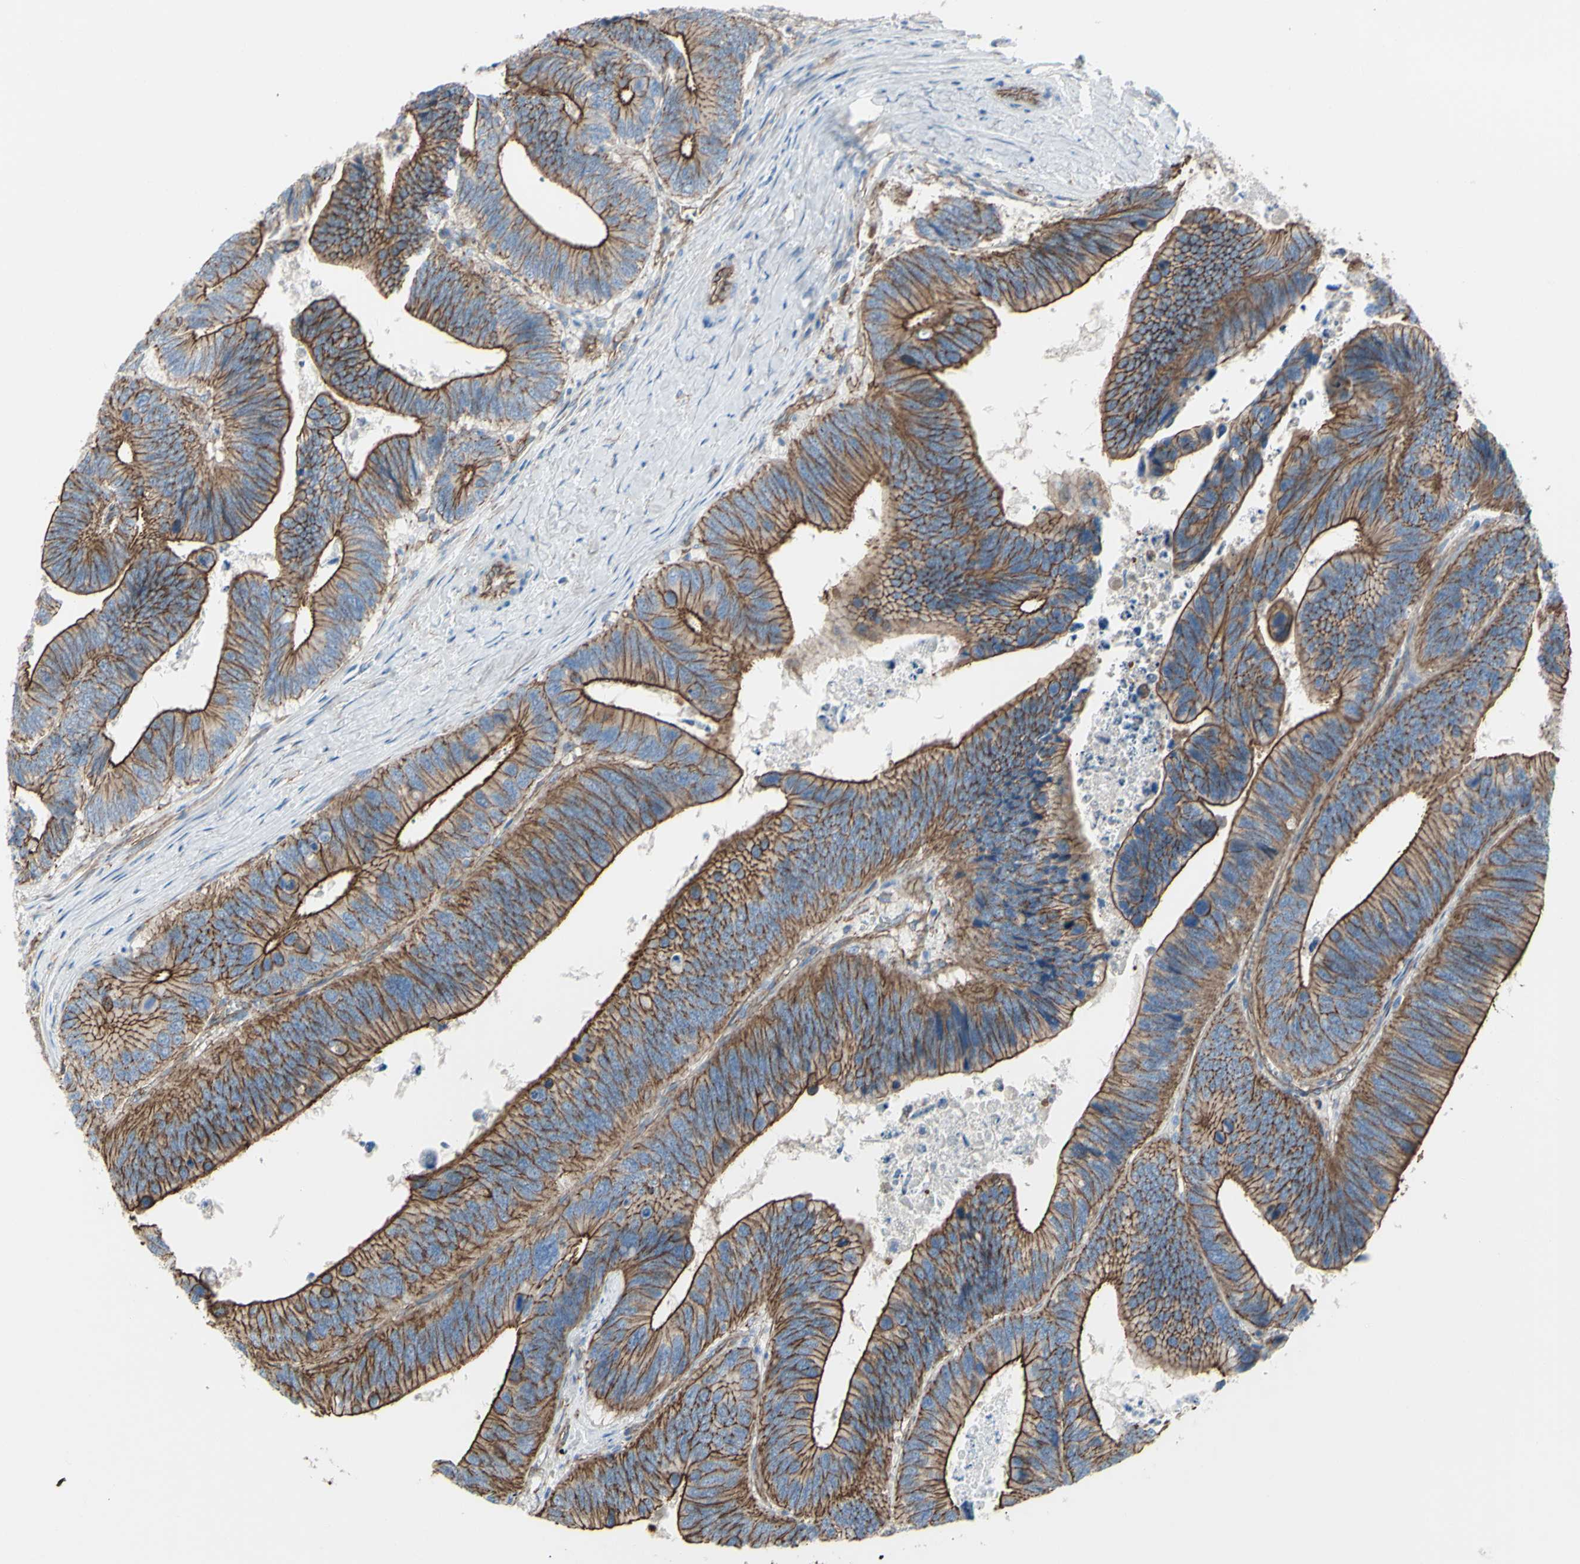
{"staining": {"intensity": "strong", "quantity": ">75%", "location": "cytoplasmic/membranous"}, "tissue": "colorectal cancer", "cell_type": "Tumor cells", "image_type": "cancer", "snomed": [{"axis": "morphology", "description": "Adenocarcinoma, NOS"}, {"axis": "topography", "description": "Colon"}], "caption": "An immunohistochemistry (IHC) micrograph of neoplastic tissue is shown. Protein staining in brown shows strong cytoplasmic/membranous positivity in adenocarcinoma (colorectal) within tumor cells. The protein is shown in brown color, while the nuclei are stained blue.", "gene": "TPBG", "patient": {"sex": "male", "age": 72}}